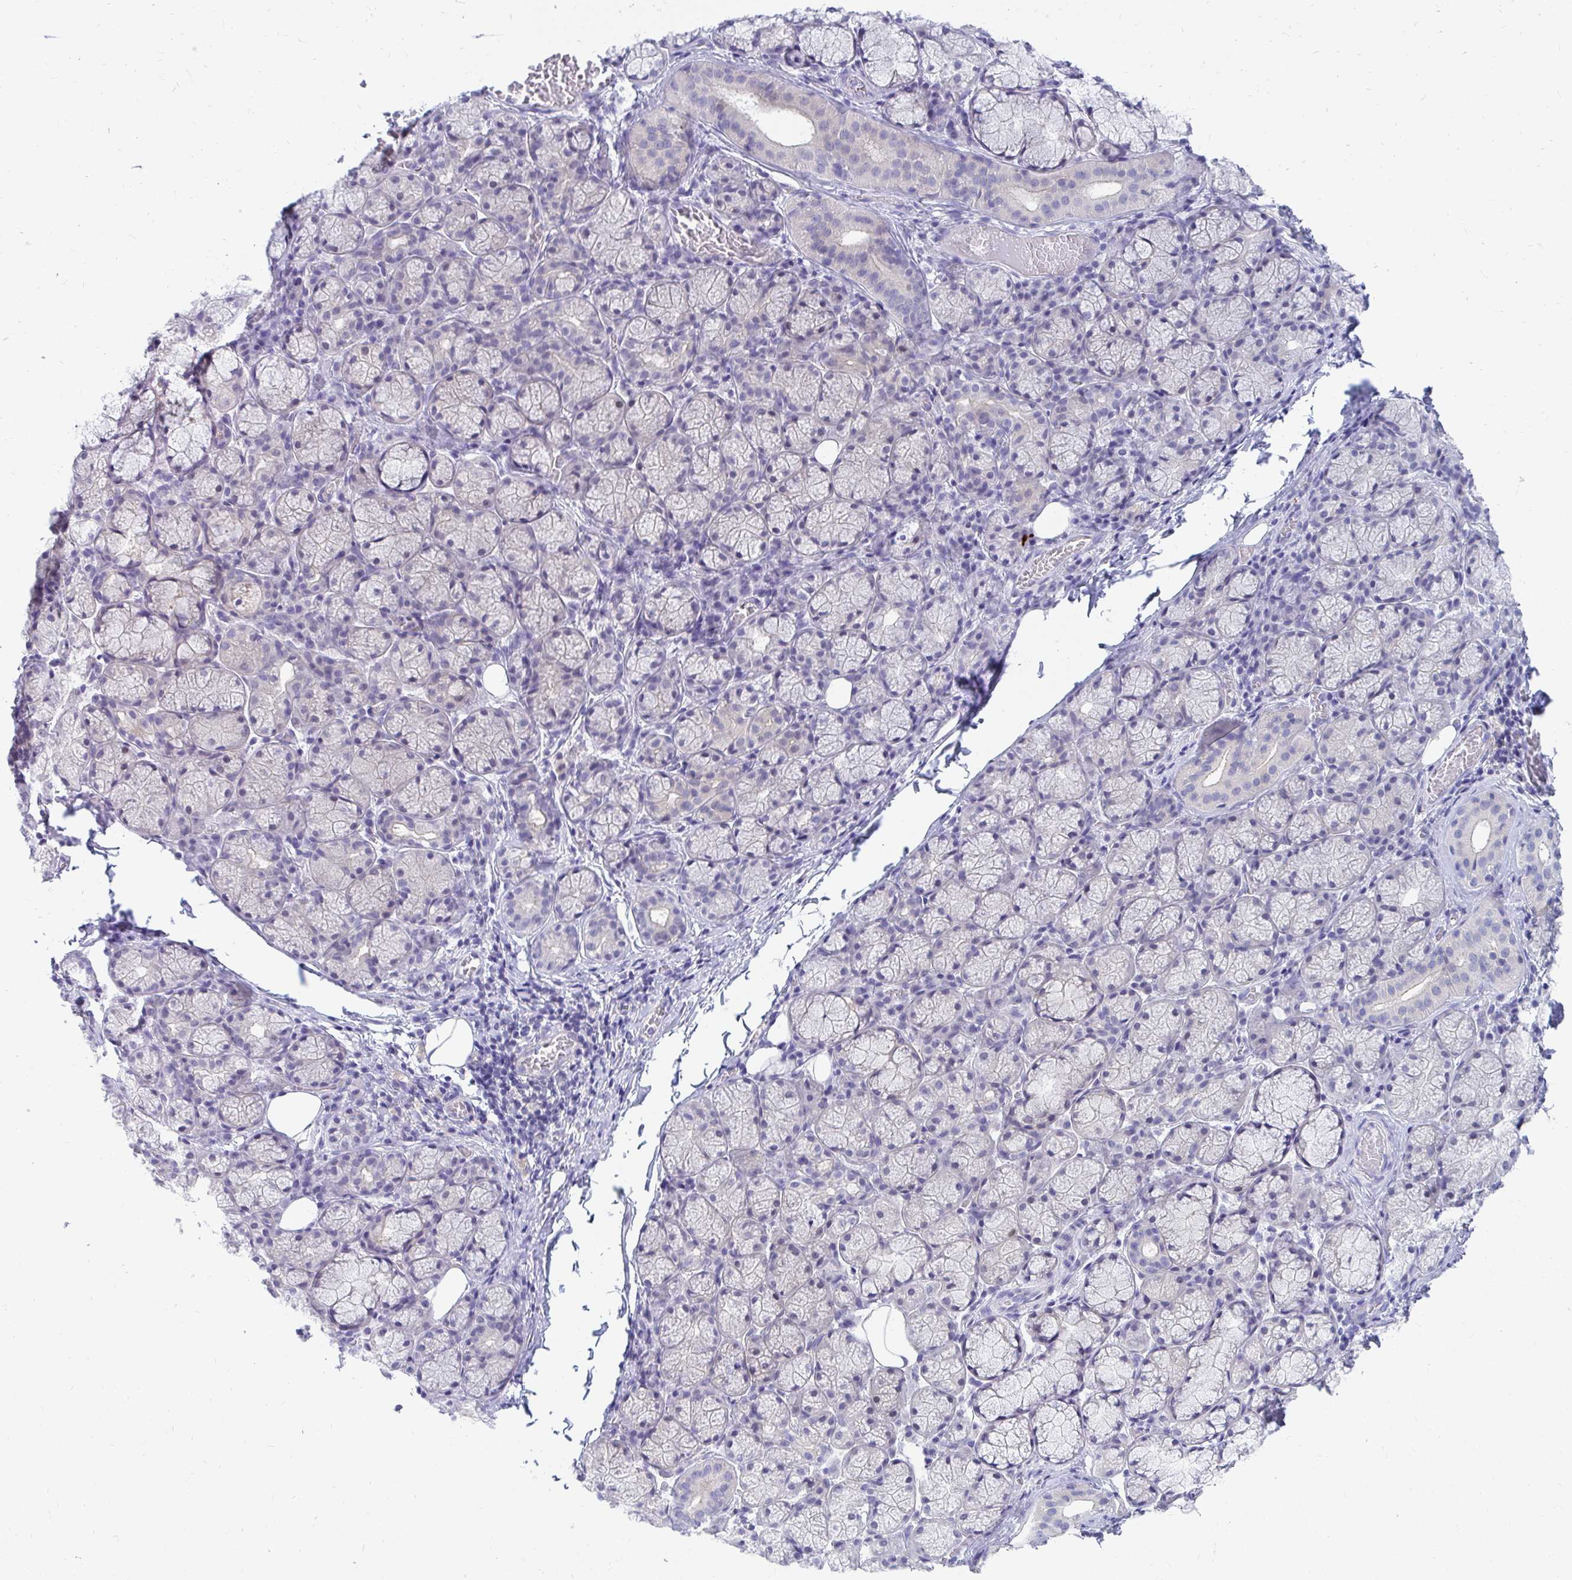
{"staining": {"intensity": "weak", "quantity": "<25%", "location": "cytoplasmic/membranous"}, "tissue": "salivary gland", "cell_type": "Glandular cells", "image_type": "normal", "snomed": [{"axis": "morphology", "description": "Normal tissue, NOS"}, {"axis": "topography", "description": "Salivary gland"}], "caption": "Immunohistochemical staining of unremarkable salivary gland shows no significant staining in glandular cells. (Brightfield microscopy of DAB (3,3'-diaminobenzidine) immunohistochemistry (IHC) at high magnification).", "gene": "C19orf81", "patient": {"sex": "female", "age": 24}}